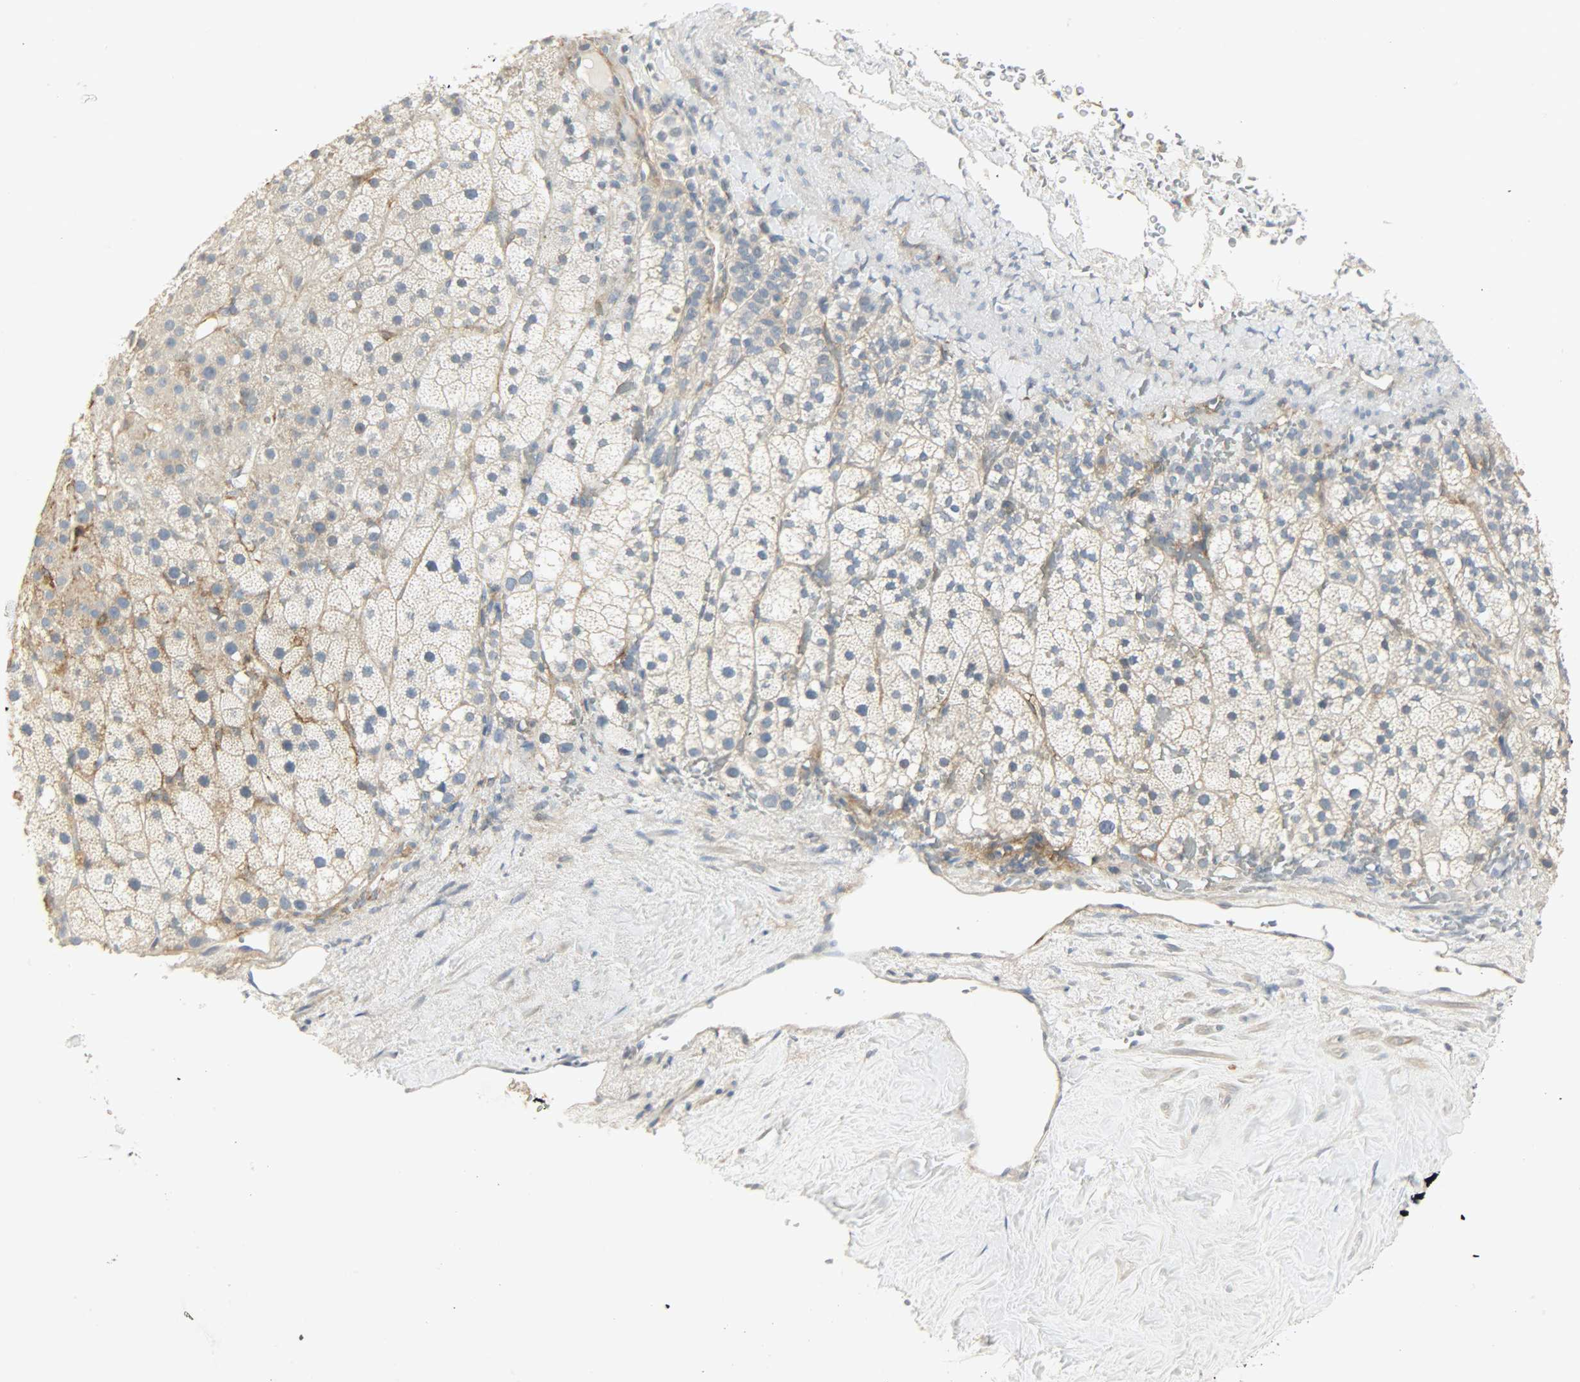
{"staining": {"intensity": "negative", "quantity": "none", "location": "none"}, "tissue": "adrenal gland", "cell_type": "Glandular cells", "image_type": "normal", "snomed": [{"axis": "morphology", "description": "Normal tissue, NOS"}, {"axis": "topography", "description": "Adrenal gland"}], "caption": "Immunohistochemical staining of benign human adrenal gland exhibits no significant staining in glandular cells. (DAB (3,3'-diaminobenzidine) immunohistochemistry (IHC) visualized using brightfield microscopy, high magnification).", "gene": "ENPEP", "patient": {"sex": "male", "age": 35}}